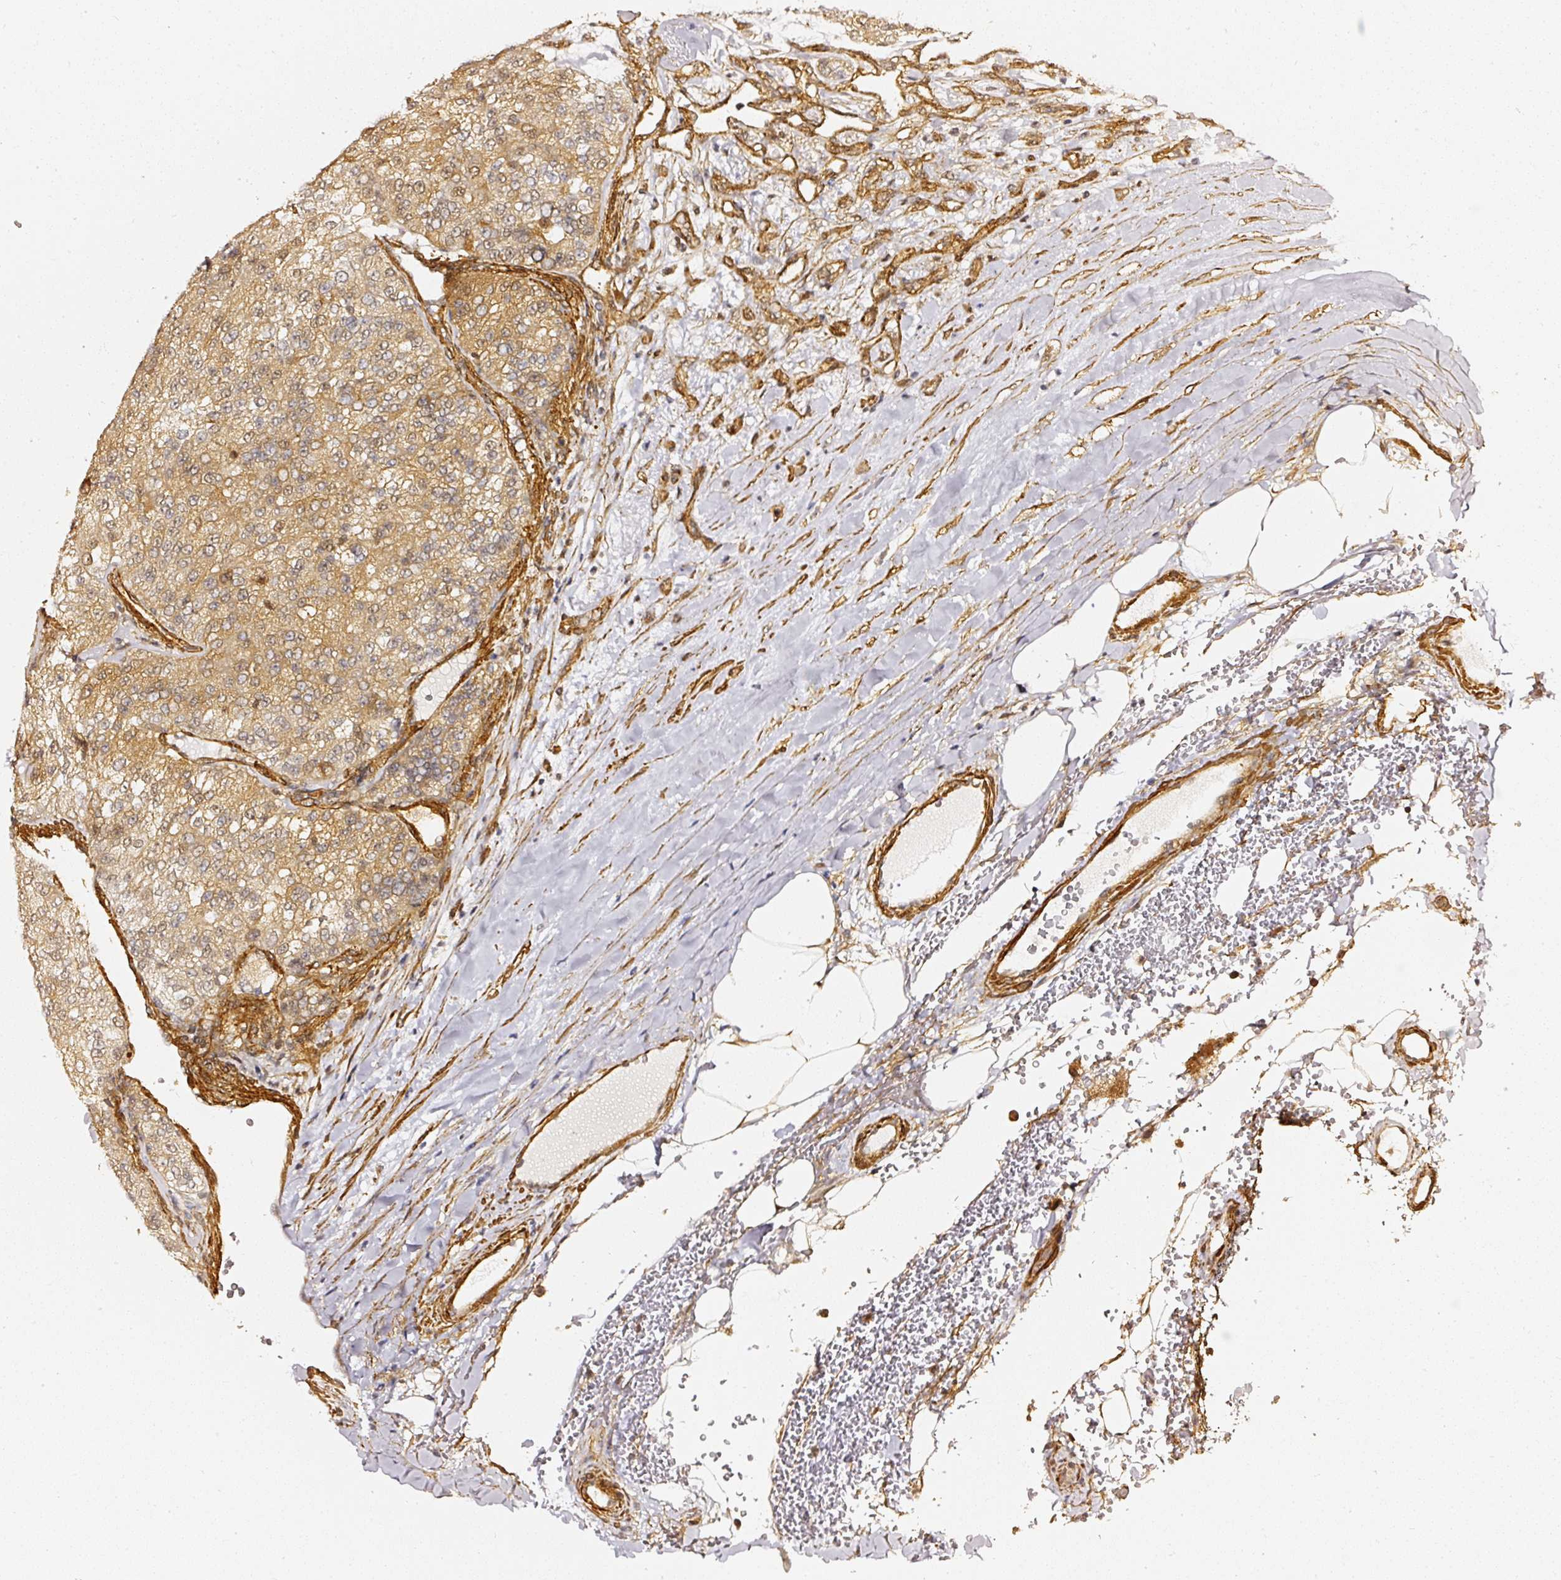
{"staining": {"intensity": "moderate", "quantity": ">75%", "location": "cytoplasmic/membranous"}, "tissue": "renal cancer", "cell_type": "Tumor cells", "image_type": "cancer", "snomed": [{"axis": "morphology", "description": "Adenocarcinoma, NOS"}, {"axis": "topography", "description": "Kidney"}], "caption": "Brown immunohistochemical staining in human renal cancer (adenocarcinoma) demonstrates moderate cytoplasmic/membranous positivity in about >75% of tumor cells.", "gene": "PSMD1", "patient": {"sex": "female", "age": 63}}